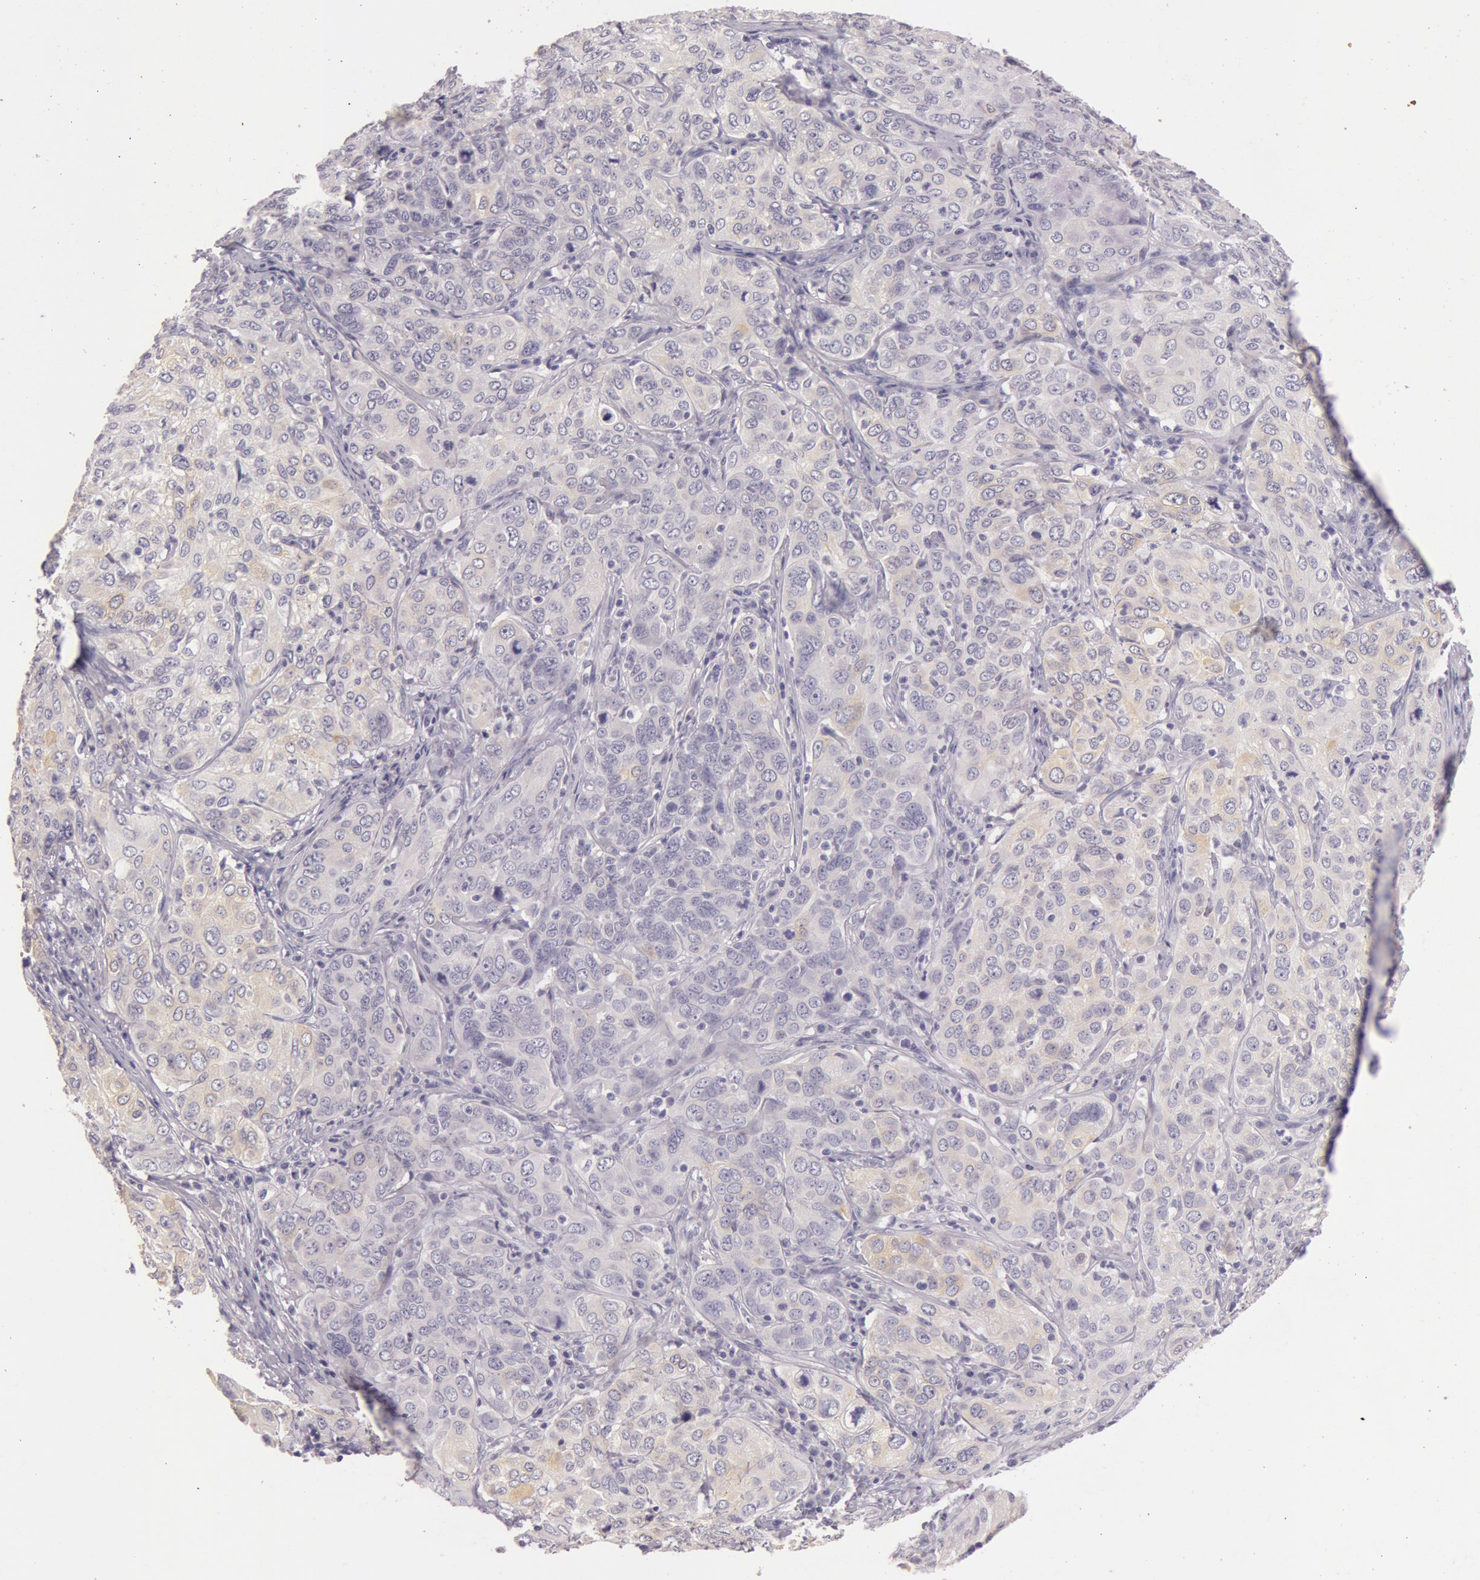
{"staining": {"intensity": "weak", "quantity": "<25%", "location": "cytoplasmic/membranous"}, "tissue": "cervical cancer", "cell_type": "Tumor cells", "image_type": "cancer", "snomed": [{"axis": "morphology", "description": "Squamous cell carcinoma, NOS"}, {"axis": "topography", "description": "Cervix"}], "caption": "This histopathology image is of cervical squamous cell carcinoma stained with immunohistochemistry to label a protein in brown with the nuclei are counter-stained blue. There is no staining in tumor cells.", "gene": "C4BPA", "patient": {"sex": "female", "age": 38}}